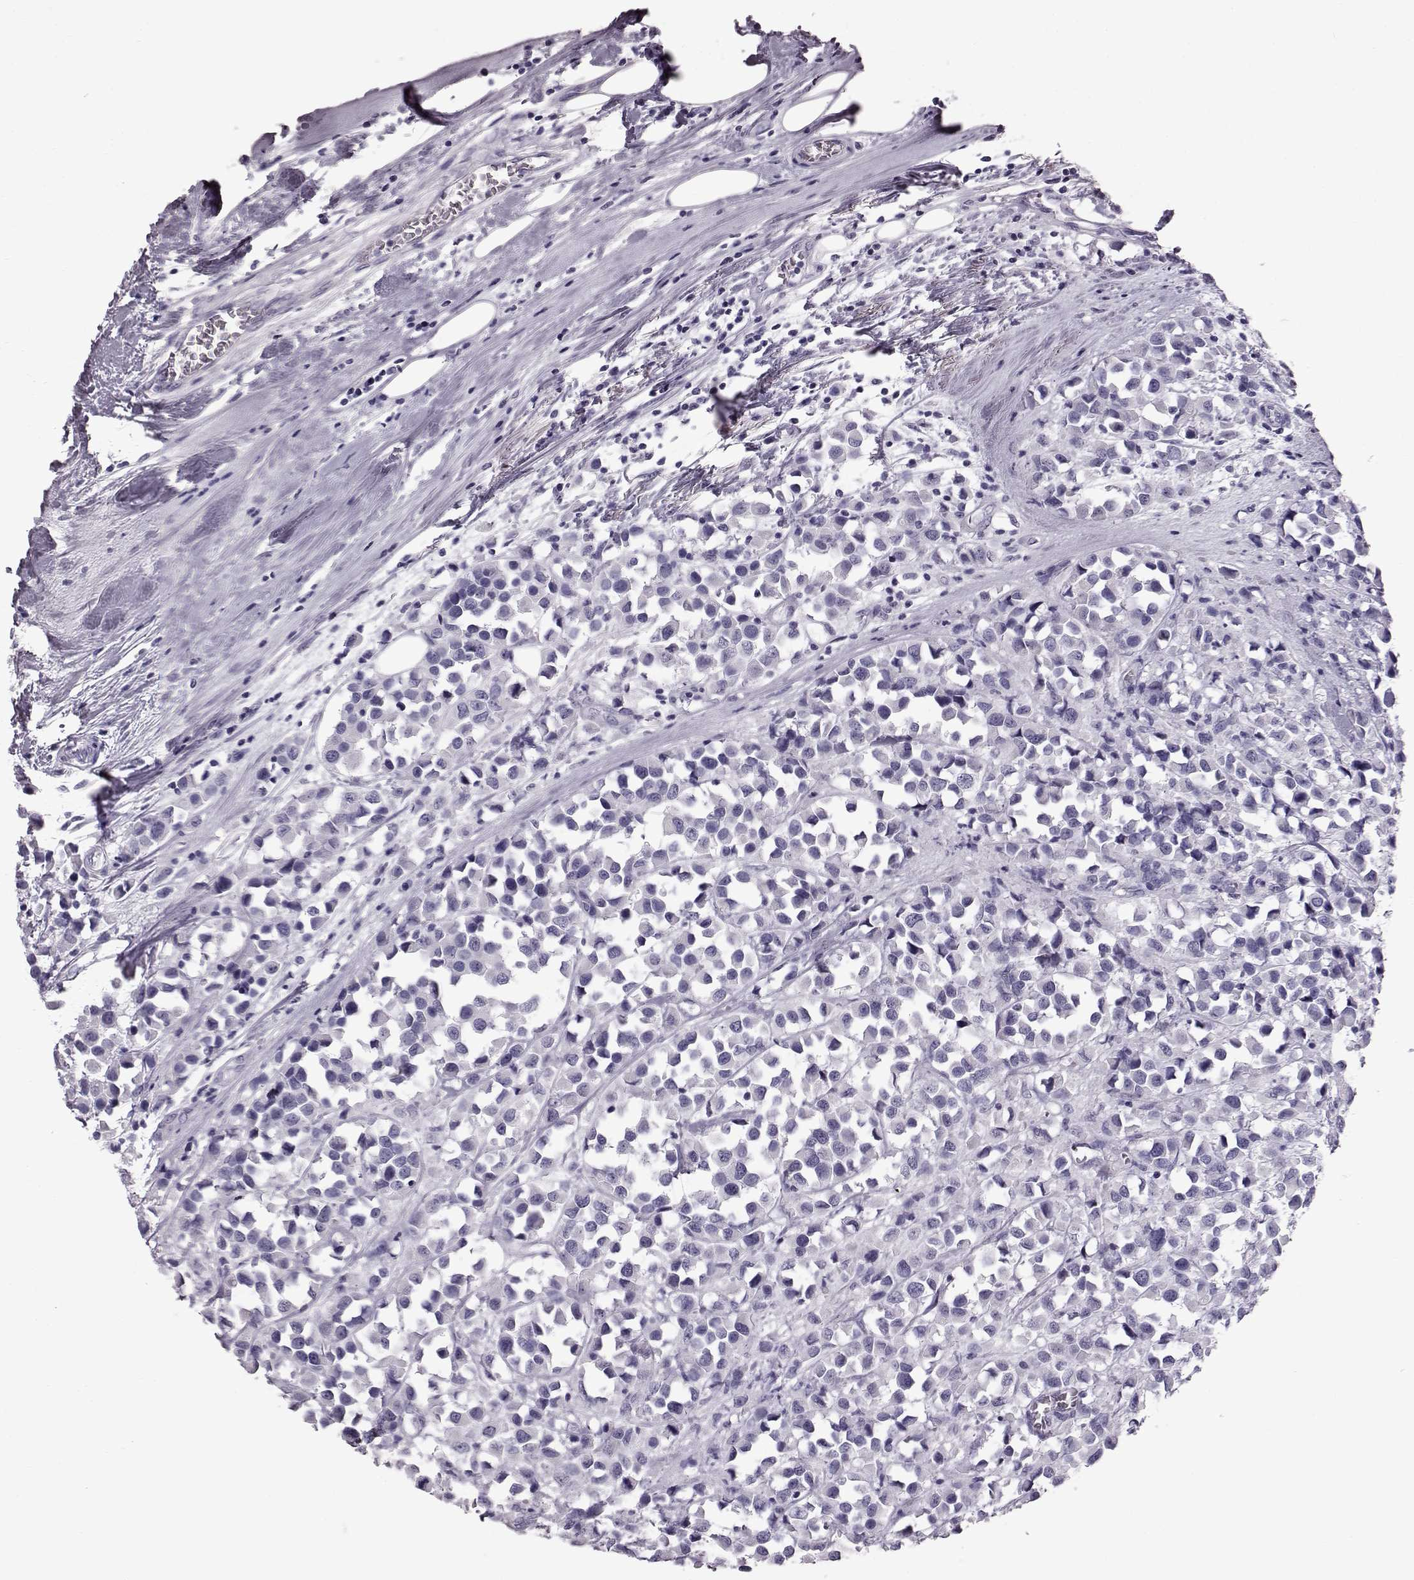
{"staining": {"intensity": "negative", "quantity": "none", "location": "none"}, "tissue": "breast cancer", "cell_type": "Tumor cells", "image_type": "cancer", "snomed": [{"axis": "morphology", "description": "Duct carcinoma"}, {"axis": "topography", "description": "Breast"}], "caption": "This histopathology image is of intraductal carcinoma (breast) stained with IHC to label a protein in brown with the nuclei are counter-stained blue. There is no expression in tumor cells. (DAB (3,3'-diaminobenzidine) immunohistochemistry (IHC), high magnification).", "gene": "TCHHL1", "patient": {"sex": "female", "age": 61}}